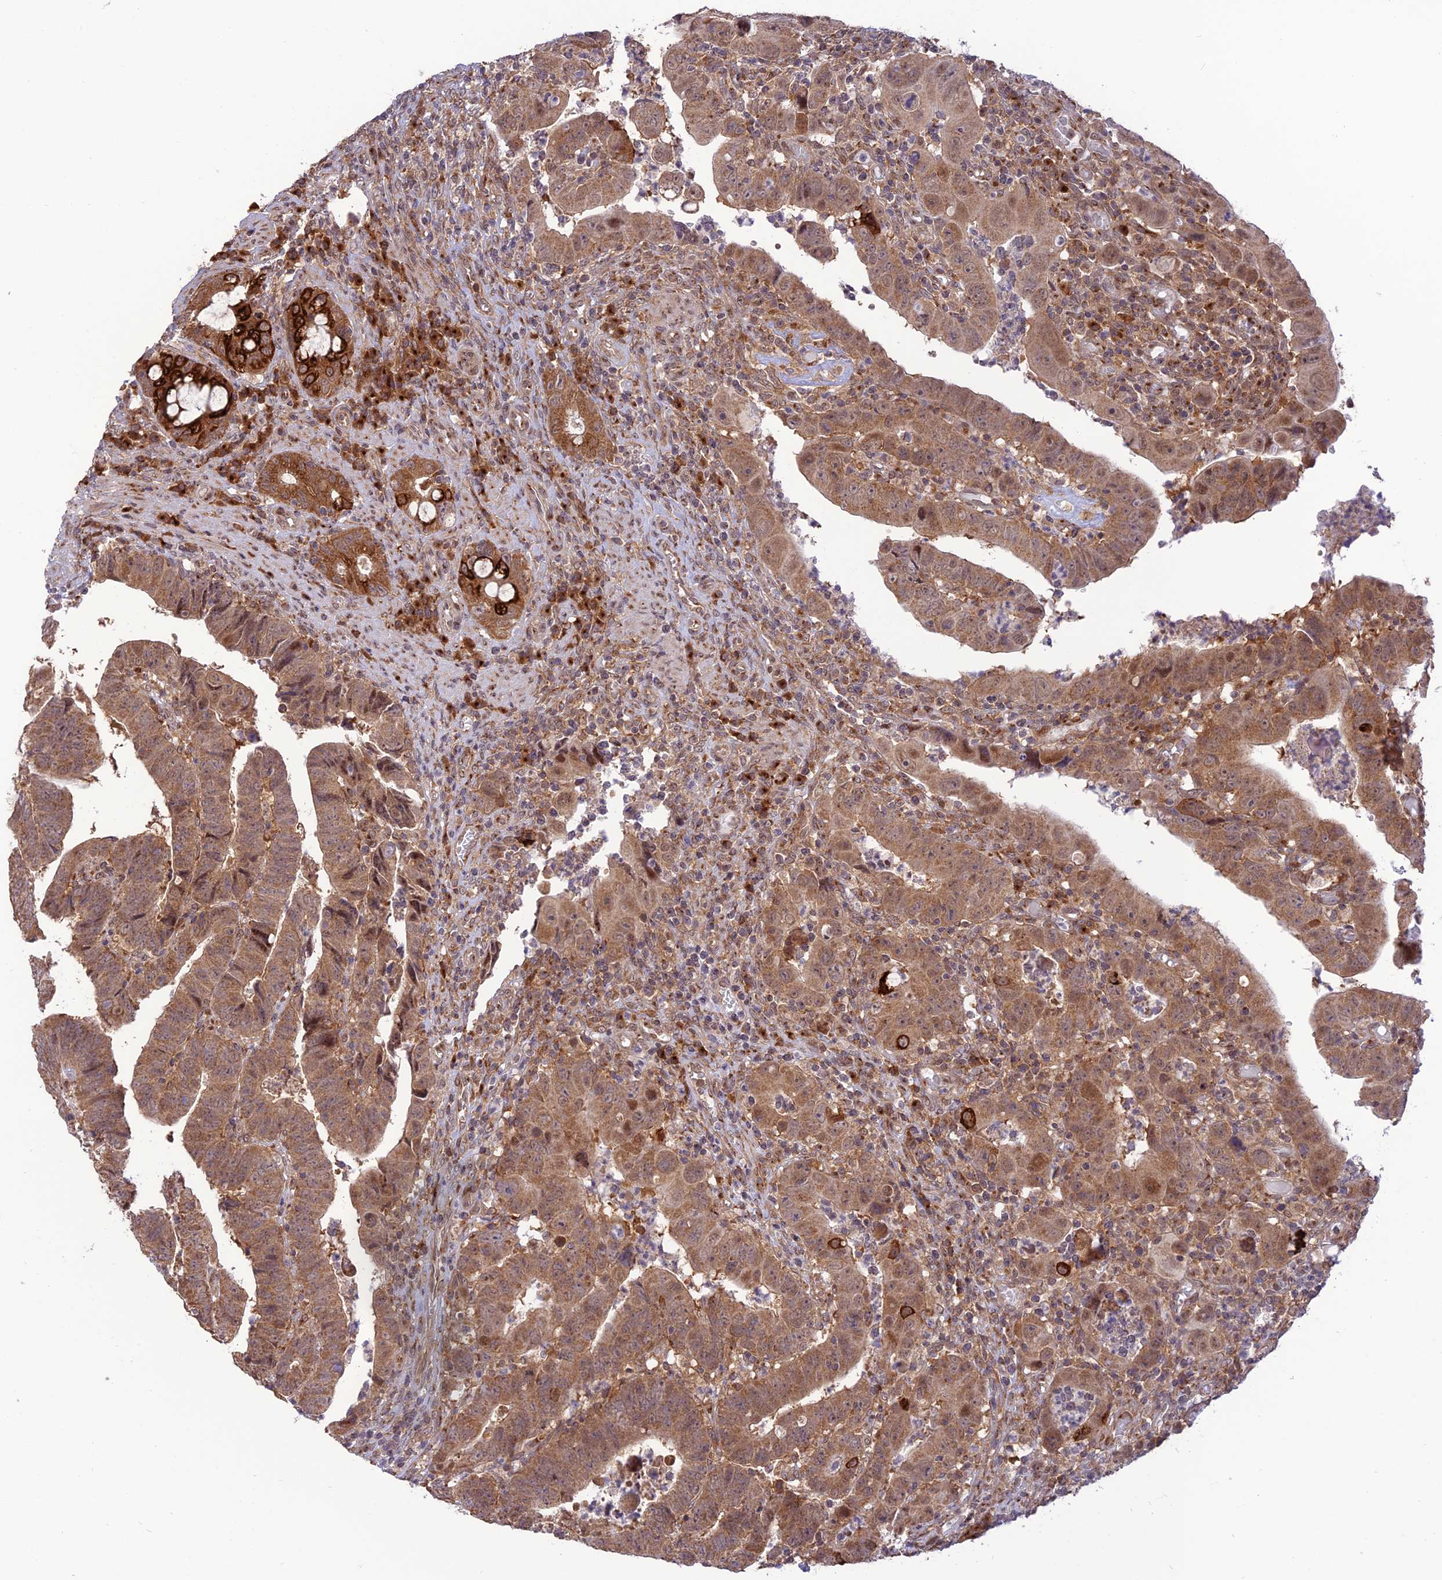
{"staining": {"intensity": "moderate", "quantity": ">75%", "location": "cytoplasmic/membranous"}, "tissue": "colorectal cancer", "cell_type": "Tumor cells", "image_type": "cancer", "snomed": [{"axis": "morphology", "description": "Normal tissue, NOS"}, {"axis": "morphology", "description": "Adenocarcinoma, NOS"}, {"axis": "topography", "description": "Rectum"}], "caption": "A medium amount of moderate cytoplasmic/membranous positivity is identified in about >75% of tumor cells in colorectal cancer tissue.", "gene": "GOLGA3", "patient": {"sex": "female", "age": 65}}